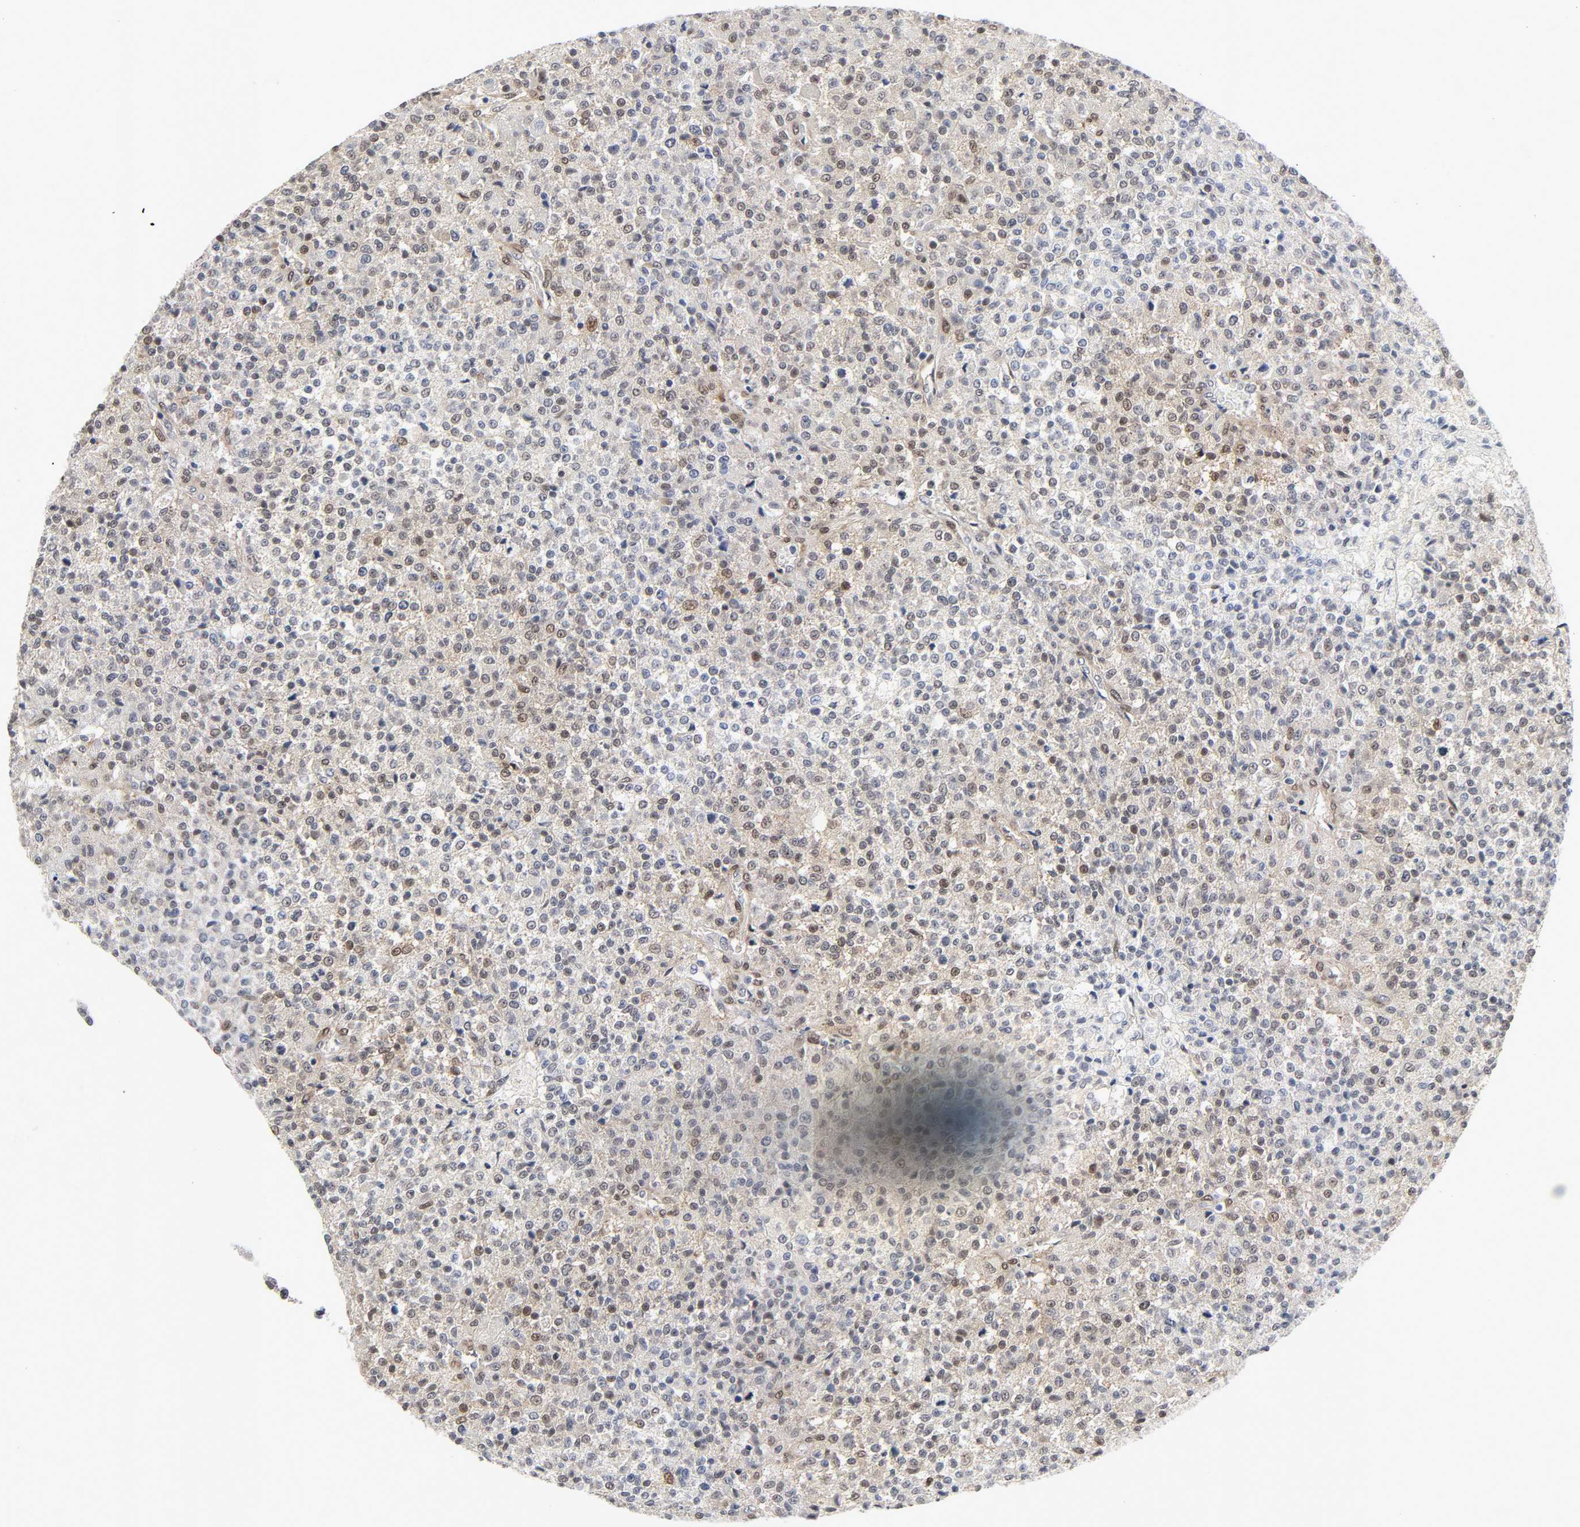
{"staining": {"intensity": "negative", "quantity": "none", "location": "none"}, "tissue": "testis cancer", "cell_type": "Tumor cells", "image_type": "cancer", "snomed": [{"axis": "morphology", "description": "Seminoma, NOS"}, {"axis": "topography", "description": "Testis"}], "caption": "Immunohistochemistry (IHC) of human testis cancer (seminoma) reveals no staining in tumor cells.", "gene": "PTEN", "patient": {"sex": "male", "age": 59}}